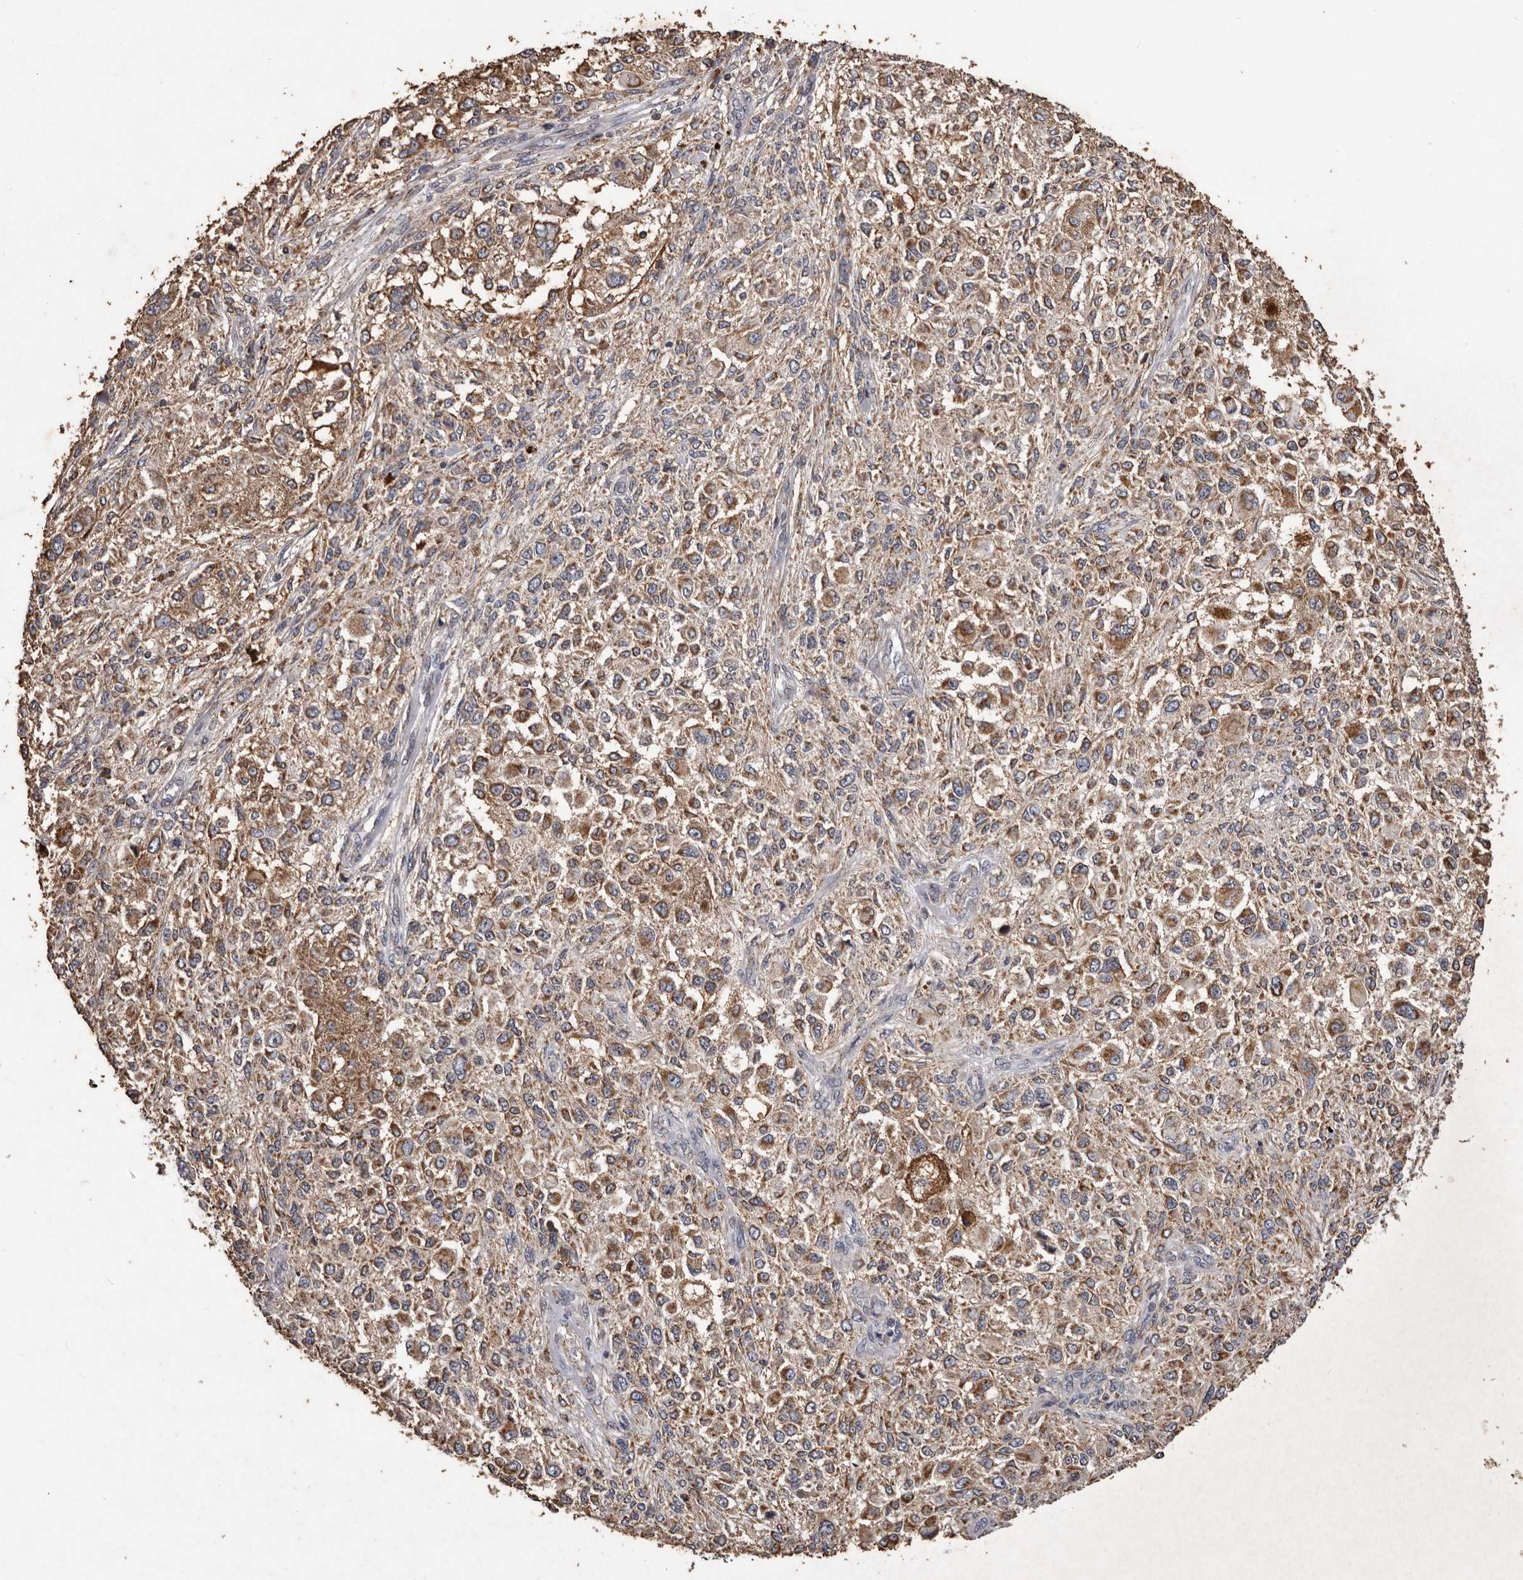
{"staining": {"intensity": "moderate", "quantity": ">75%", "location": "cytoplasmic/membranous"}, "tissue": "melanoma", "cell_type": "Tumor cells", "image_type": "cancer", "snomed": [{"axis": "morphology", "description": "Necrosis, NOS"}, {"axis": "morphology", "description": "Malignant melanoma, NOS"}, {"axis": "topography", "description": "Skin"}], "caption": "Melanoma stained with a protein marker demonstrates moderate staining in tumor cells.", "gene": "CXCL14", "patient": {"sex": "female", "age": 87}}